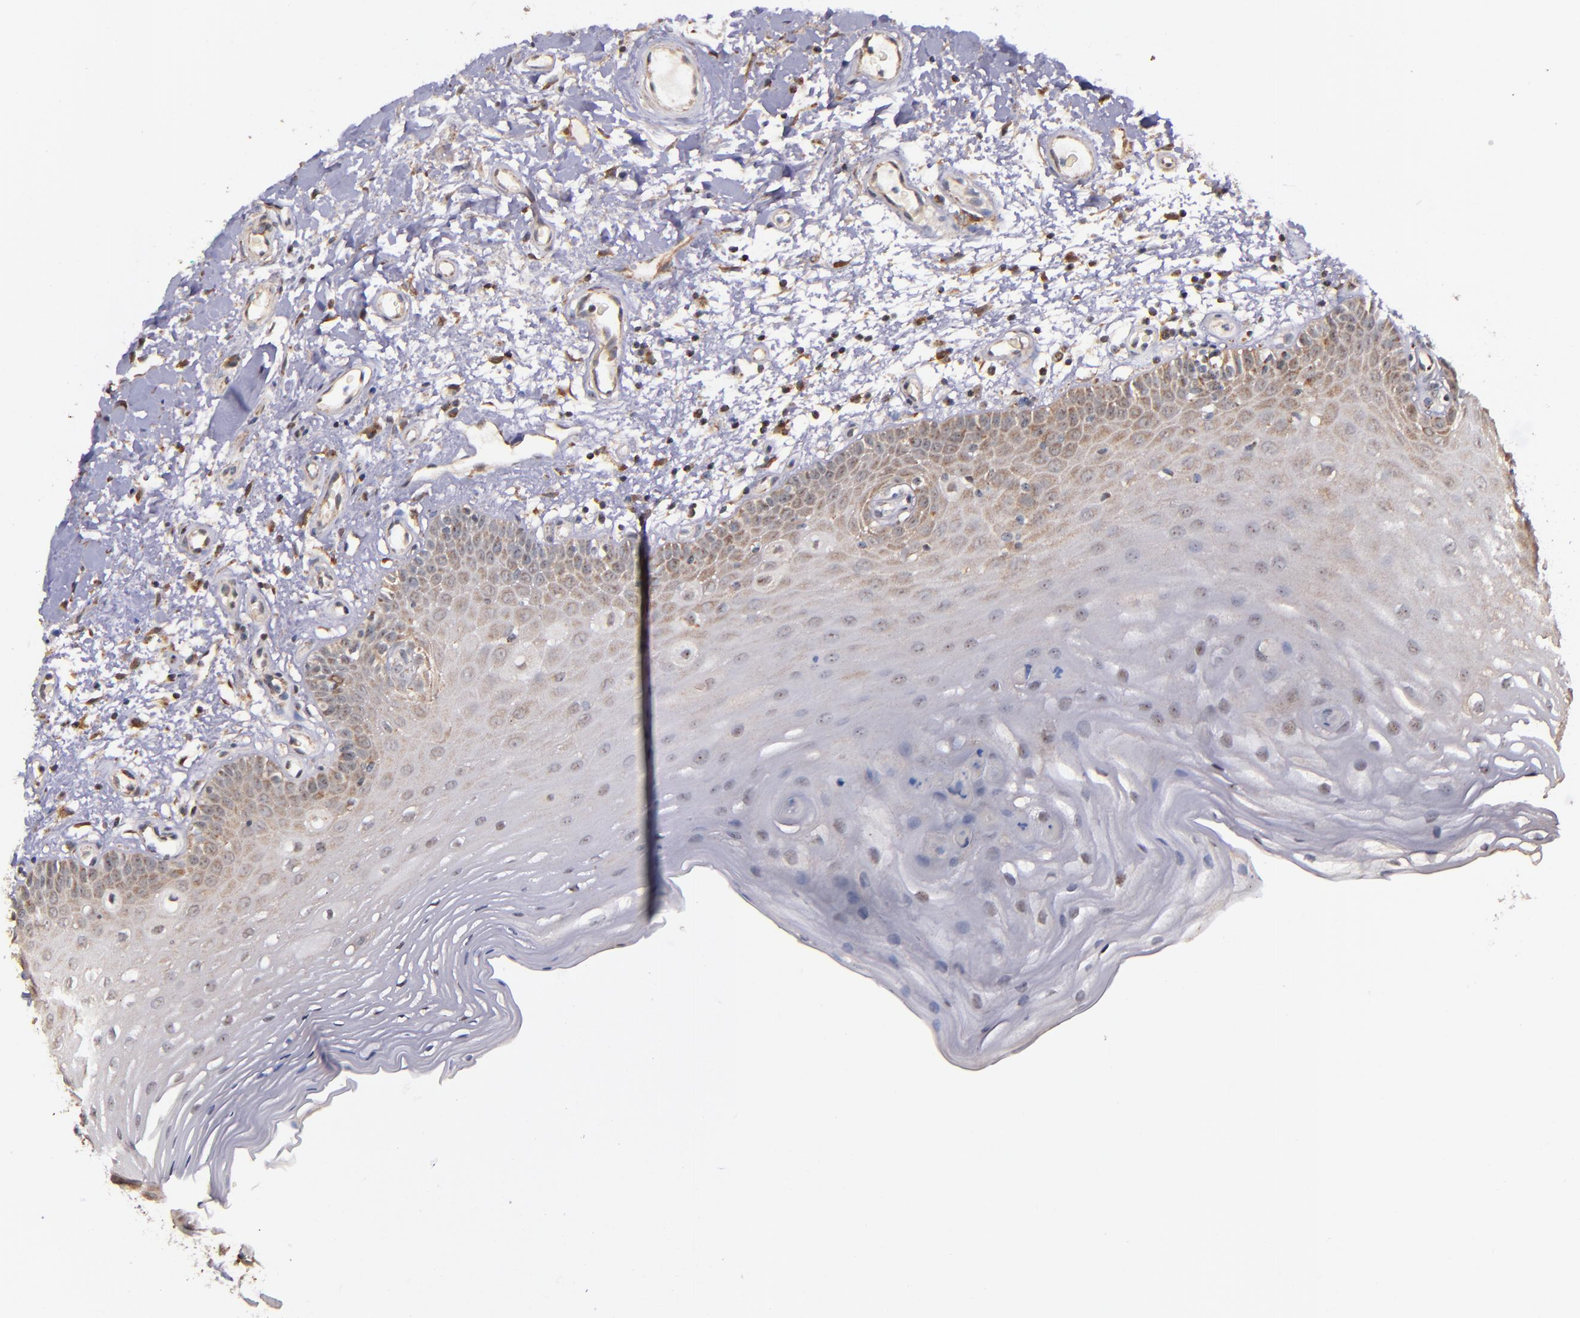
{"staining": {"intensity": "moderate", "quantity": "25%-75%", "location": "cytoplasmic/membranous"}, "tissue": "oral mucosa", "cell_type": "Squamous epithelial cells", "image_type": "normal", "snomed": [{"axis": "morphology", "description": "Normal tissue, NOS"}, {"axis": "morphology", "description": "Squamous cell carcinoma, NOS"}, {"axis": "topography", "description": "Skeletal muscle"}, {"axis": "topography", "description": "Oral tissue"}, {"axis": "topography", "description": "Head-Neck"}], "caption": "This image reveals immunohistochemistry staining of normal human oral mucosa, with medium moderate cytoplasmic/membranous positivity in approximately 25%-75% of squamous epithelial cells.", "gene": "SHC1", "patient": {"sex": "male", "age": 71}}